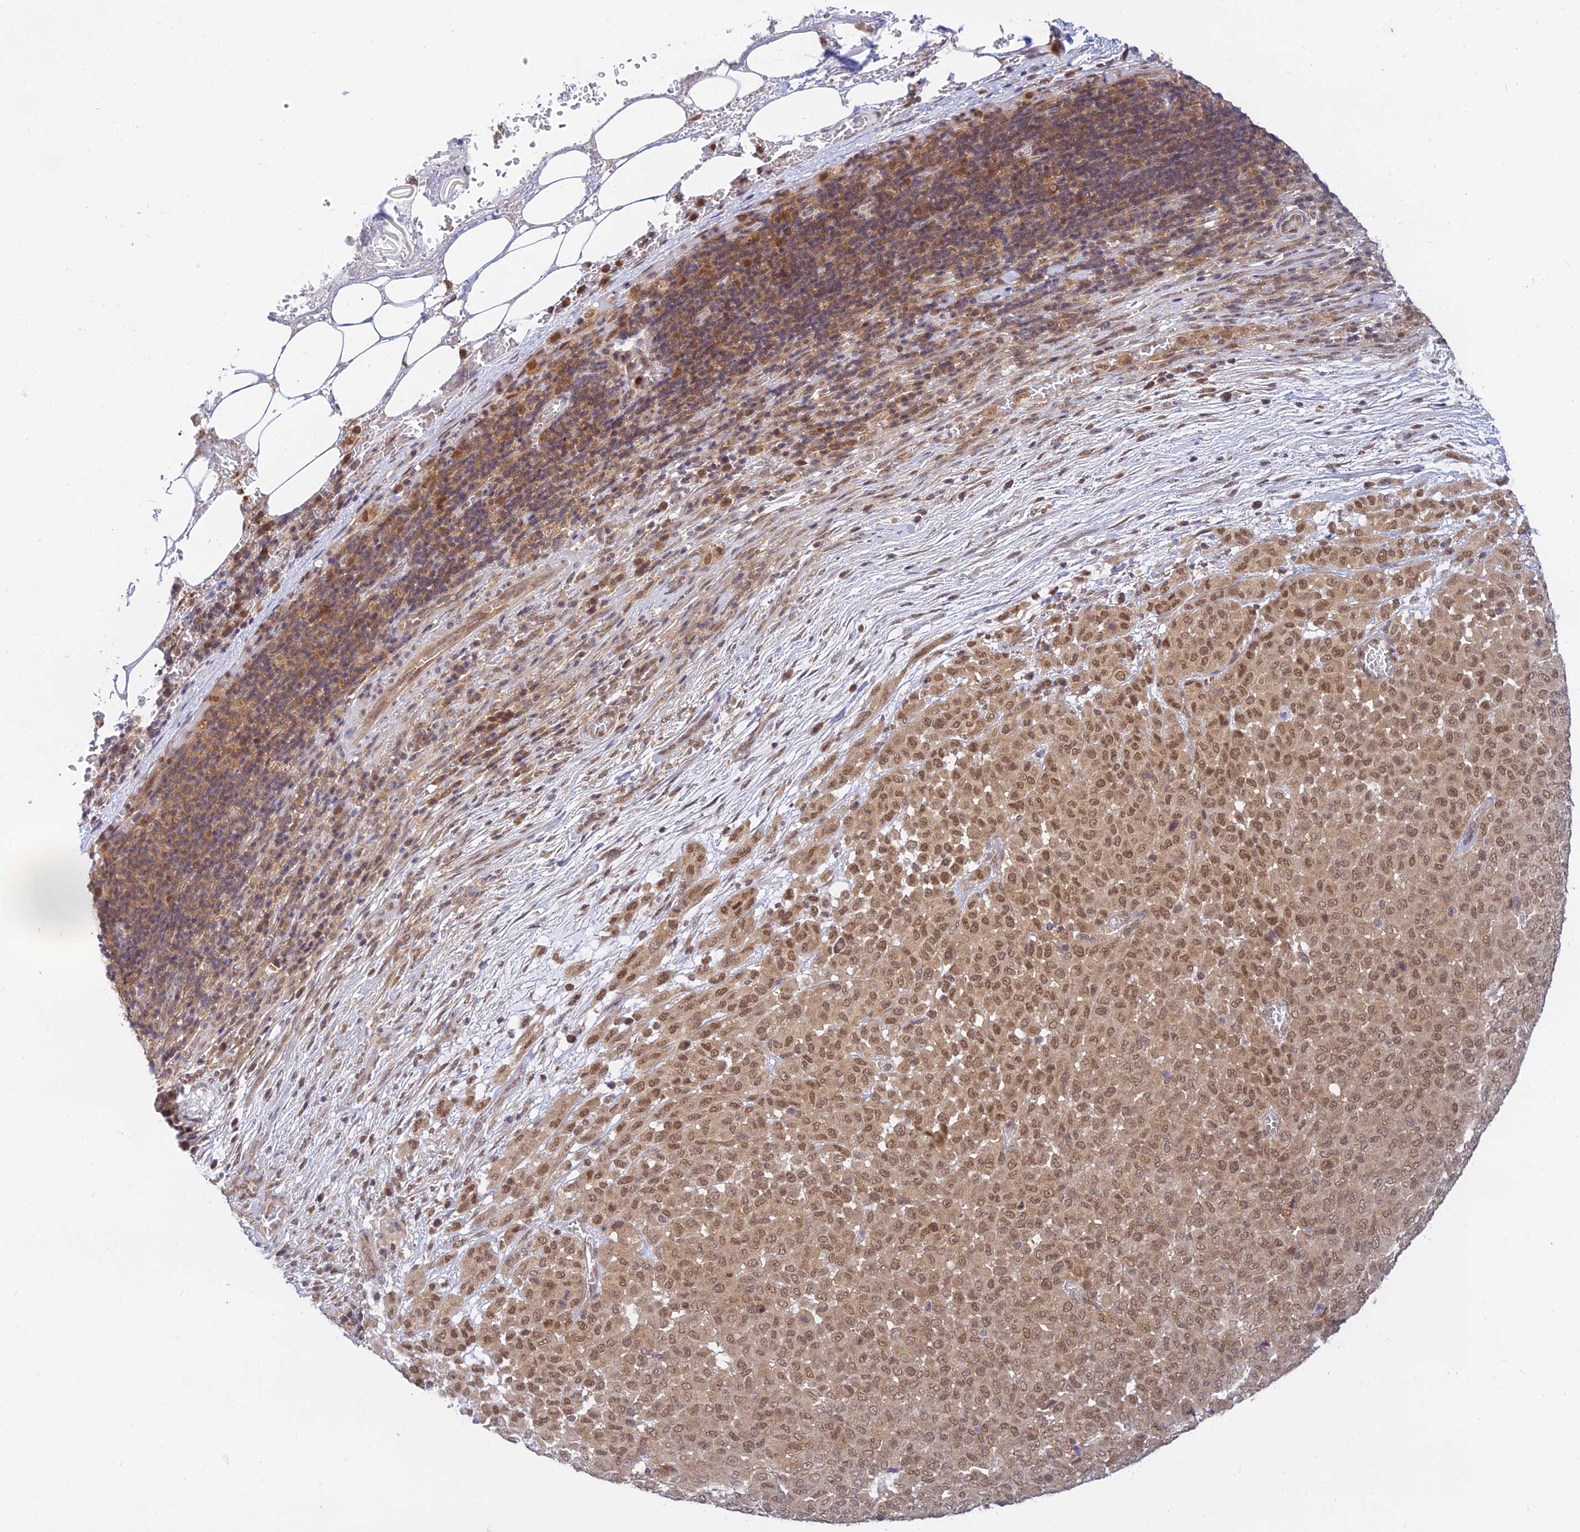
{"staining": {"intensity": "moderate", "quantity": ">75%", "location": "cytoplasmic/membranous,nuclear"}, "tissue": "melanoma", "cell_type": "Tumor cells", "image_type": "cancer", "snomed": [{"axis": "morphology", "description": "Malignant melanoma, Metastatic site"}, {"axis": "topography", "description": "Skin"}], "caption": "Melanoma stained with a brown dye reveals moderate cytoplasmic/membranous and nuclear positive positivity in approximately >75% of tumor cells.", "gene": "SKIC8", "patient": {"sex": "female", "age": 81}}